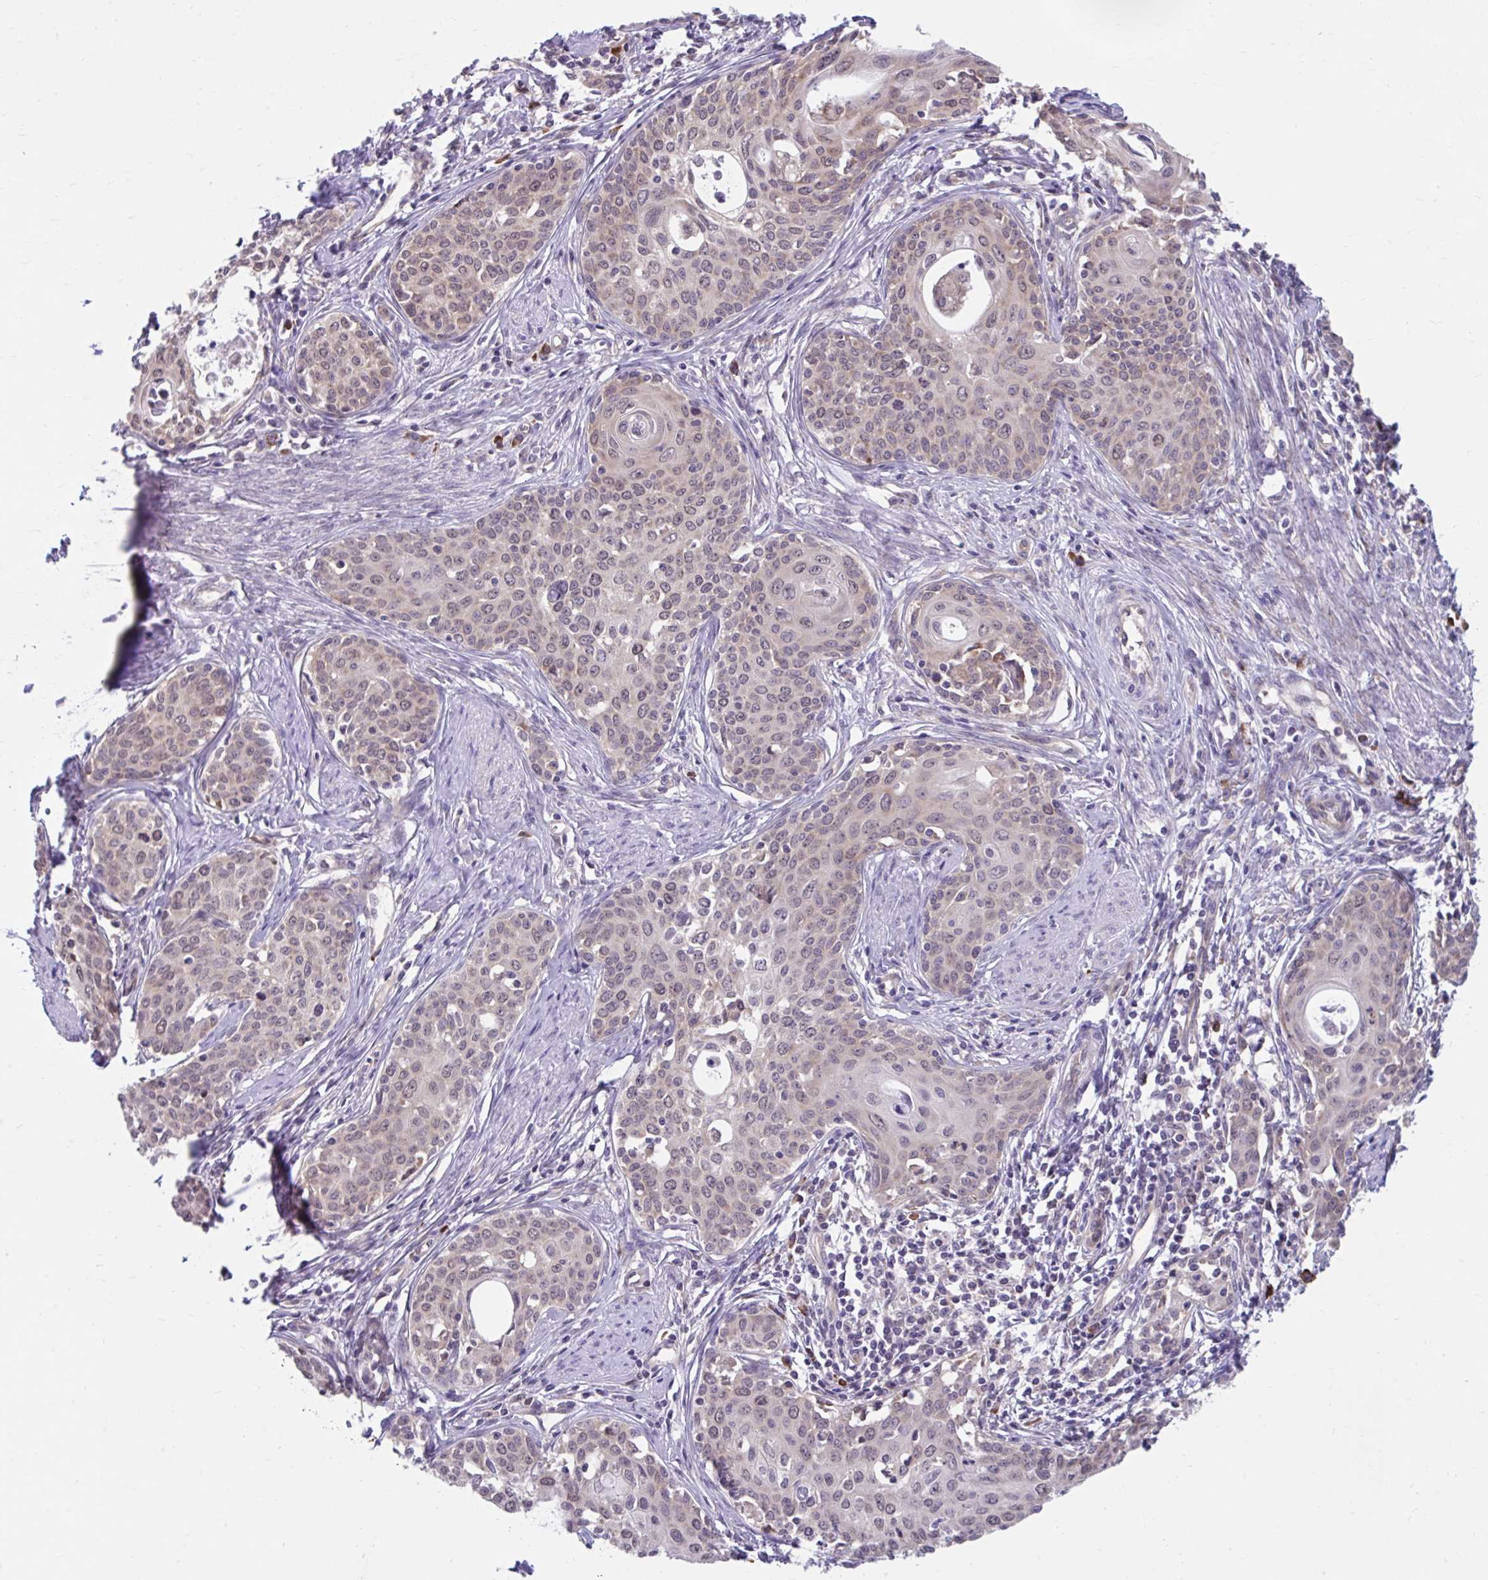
{"staining": {"intensity": "strong", "quantity": "<25%", "location": "cytoplasmic/membranous"}, "tissue": "cervical cancer", "cell_type": "Tumor cells", "image_type": "cancer", "snomed": [{"axis": "morphology", "description": "Squamous cell carcinoma, NOS"}, {"axis": "morphology", "description": "Adenocarcinoma, NOS"}, {"axis": "topography", "description": "Cervix"}], "caption": "Tumor cells exhibit strong cytoplasmic/membranous positivity in approximately <25% of cells in cervical squamous cell carcinoma.", "gene": "SELENON", "patient": {"sex": "female", "age": 52}}